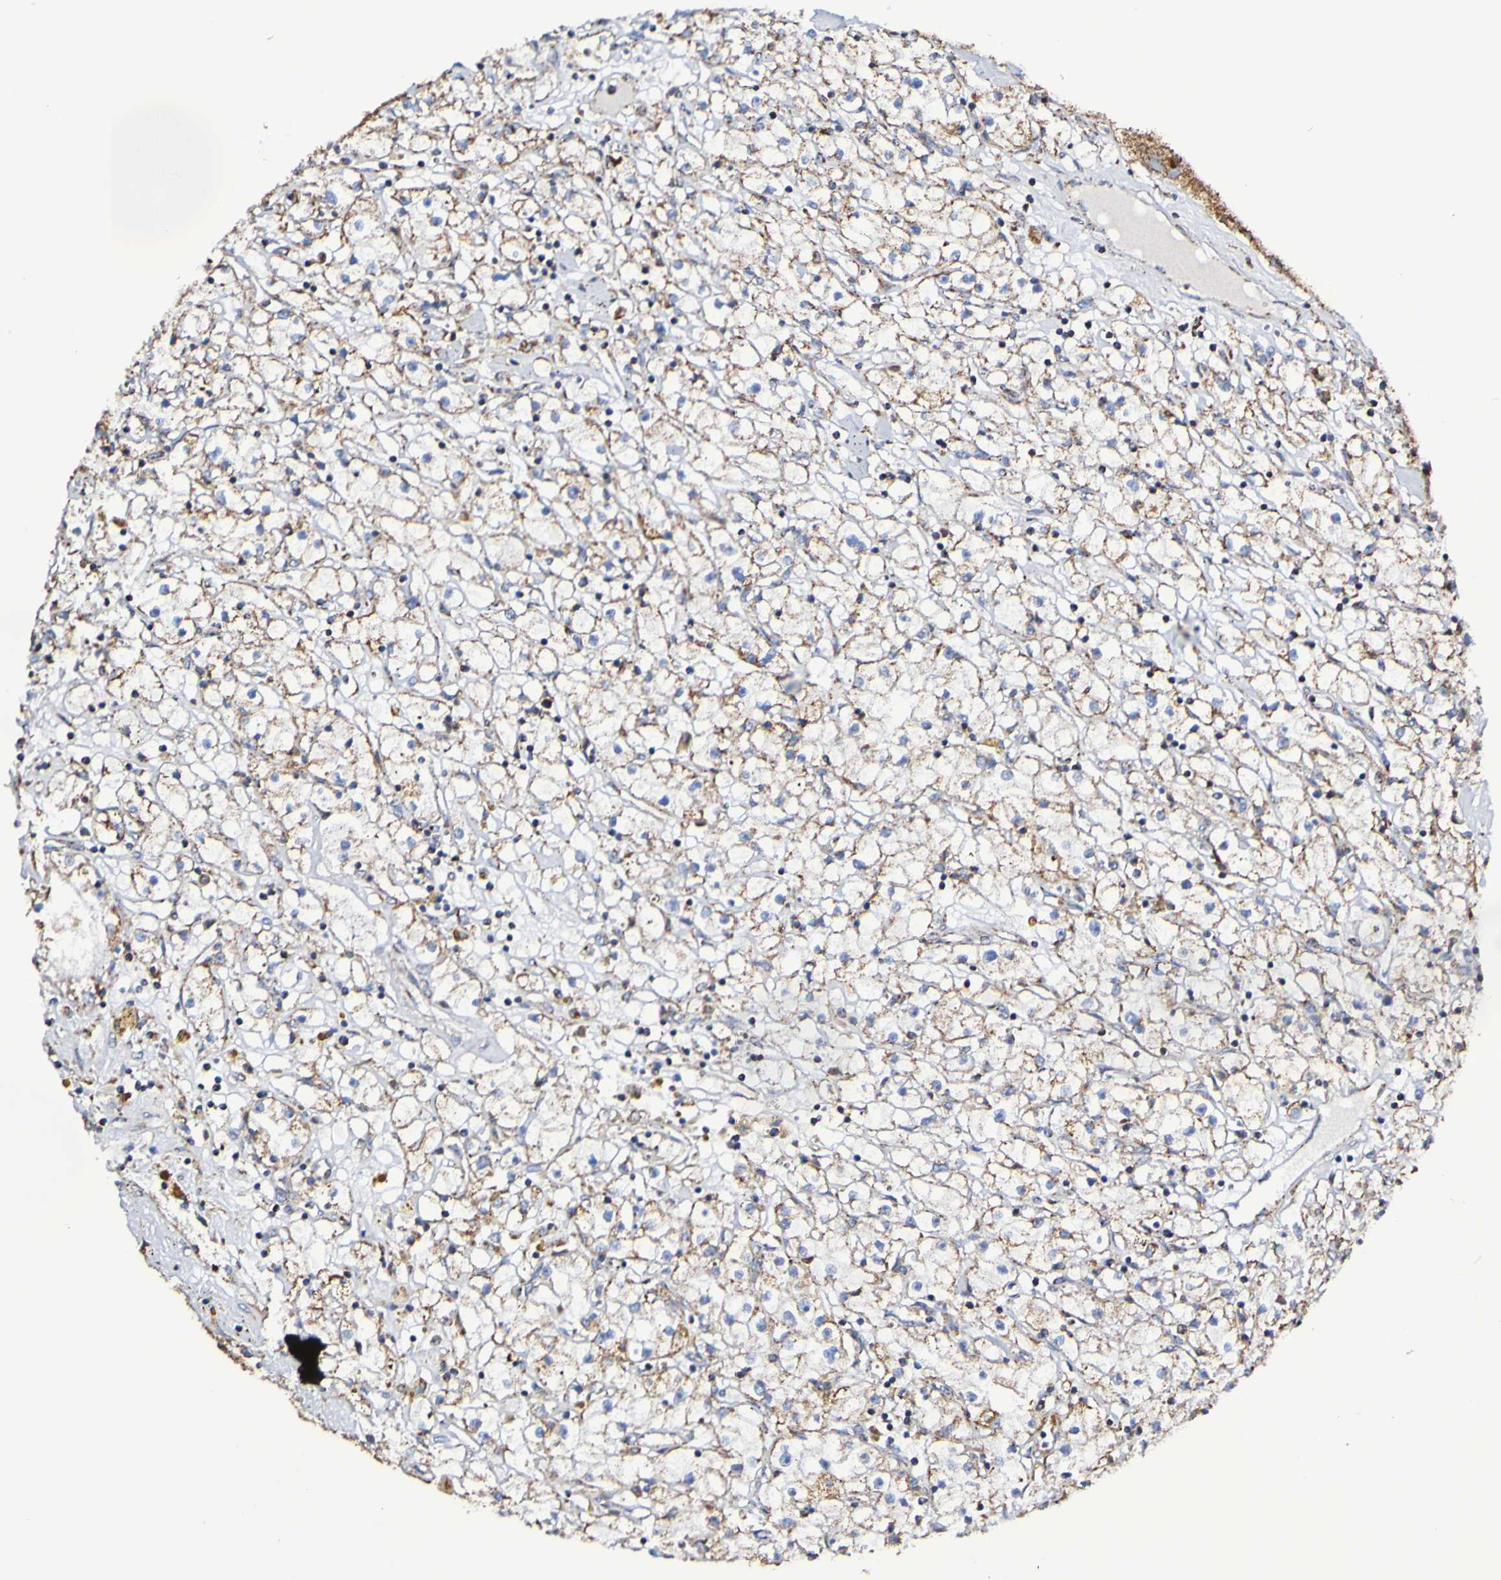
{"staining": {"intensity": "moderate", "quantity": ">75%", "location": "cytoplasmic/membranous"}, "tissue": "renal cancer", "cell_type": "Tumor cells", "image_type": "cancer", "snomed": [{"axis": "morphology", "description": "Adenocarcinoma, NOS"}, {"axis": "topography", "description": "Kidney"}], "caption": "Immunohistochemical staining of renal adenocarcinoma demonstrates medium levels of moderate cytoplasmic/membranous positivity in about >75% of tumor cells.", "gene": "IL18R1", "patient": {"sex": "male", "age": 56}}